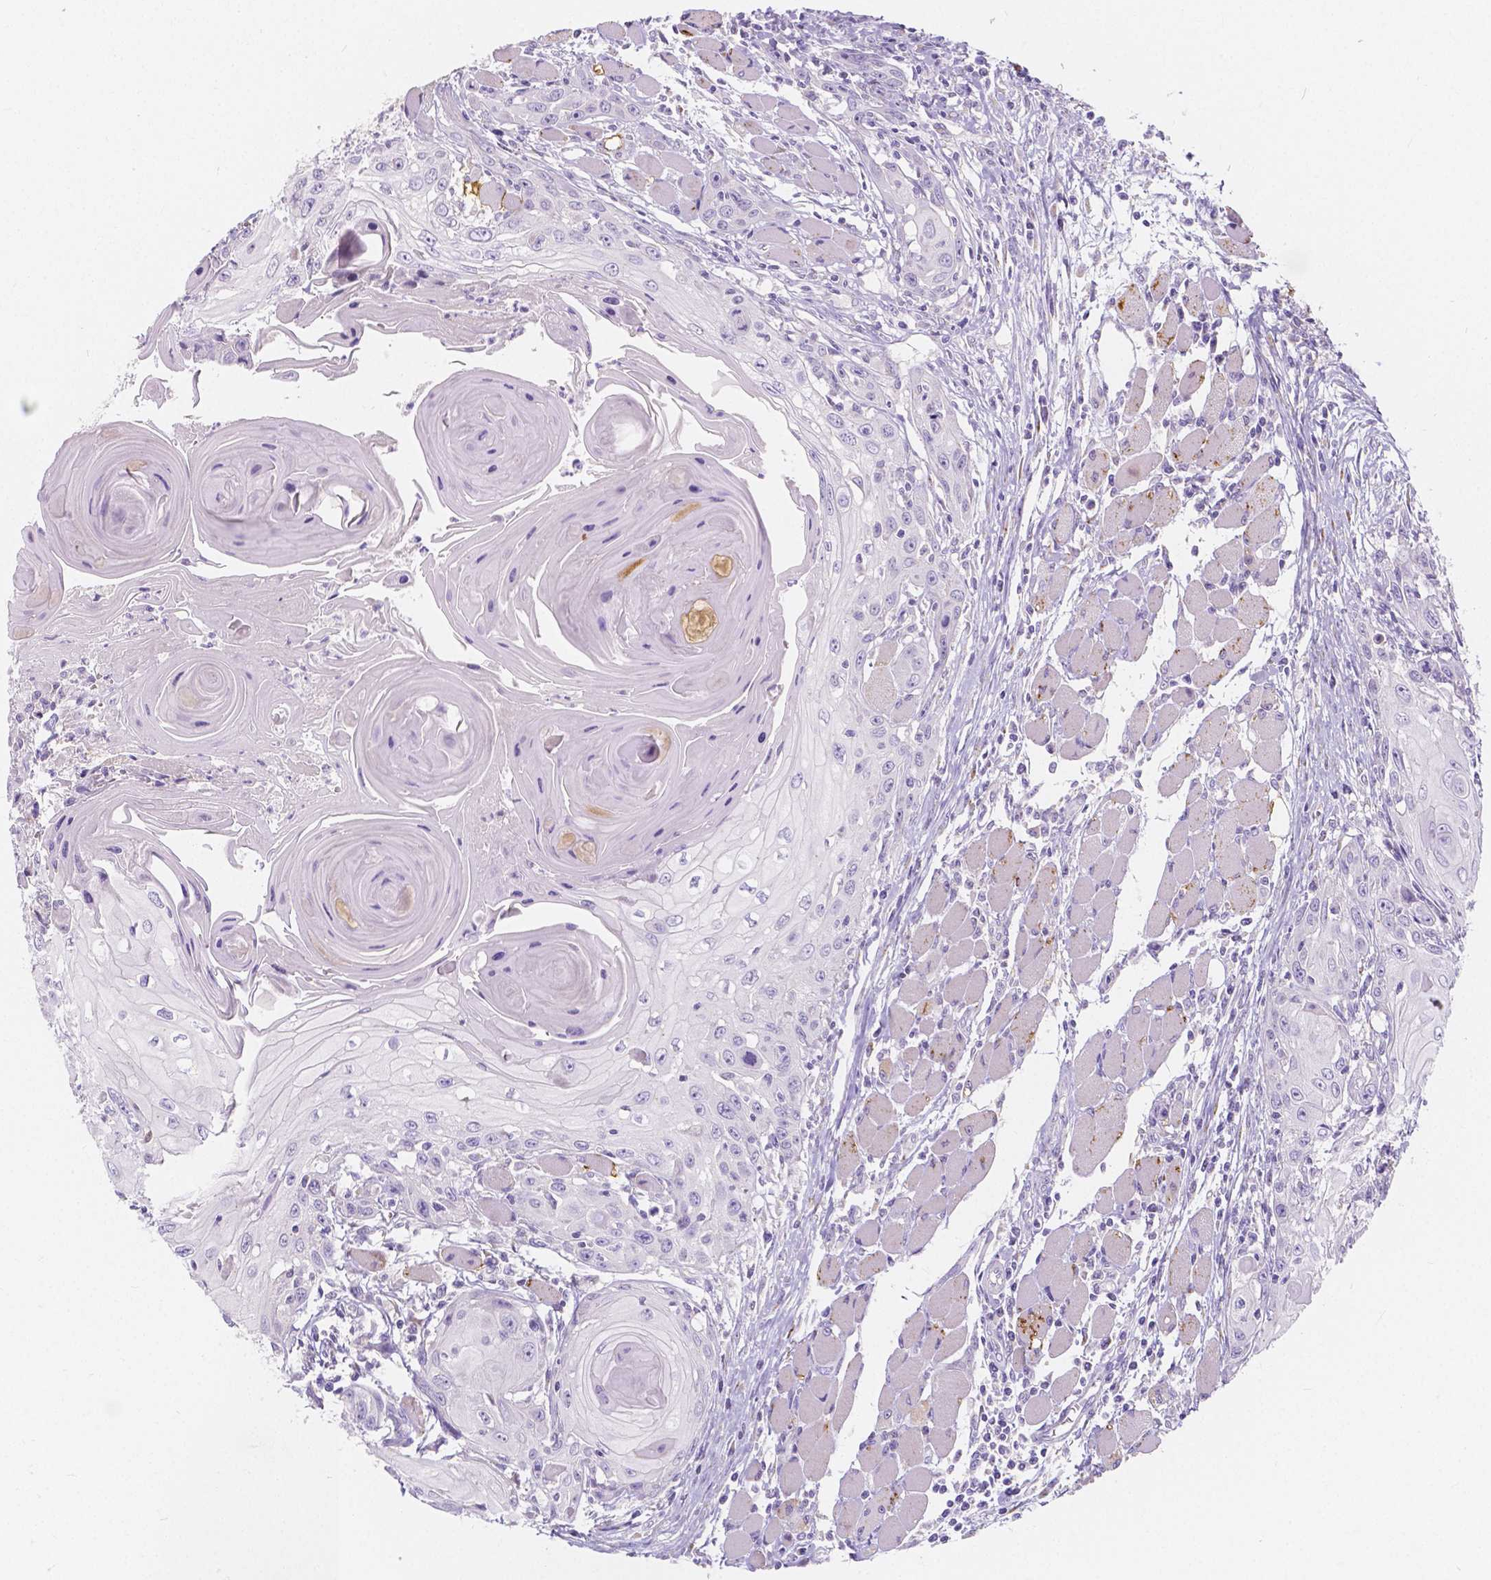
{"staining": {"intensity": "negative", "quantity": "none", "location": "none"}, "tissue": "head and neck cancer", "cell_type": "Tumor cells", "image_type": "cancer", "snomed": [{"axis": "morphology", "description": "Squamous cell carcinoma, NOS"}, {"axis": "topography", "description": "Head-Neck"}], "caption": "This is a photomicrograph of immunohistochemistry (IHC) staining of head and neck cancer (squamous cell carcinoma), which shows no expression in tumor cells.", "gene": "RNF186", "patient": {"sex": "female", "age": 80}}